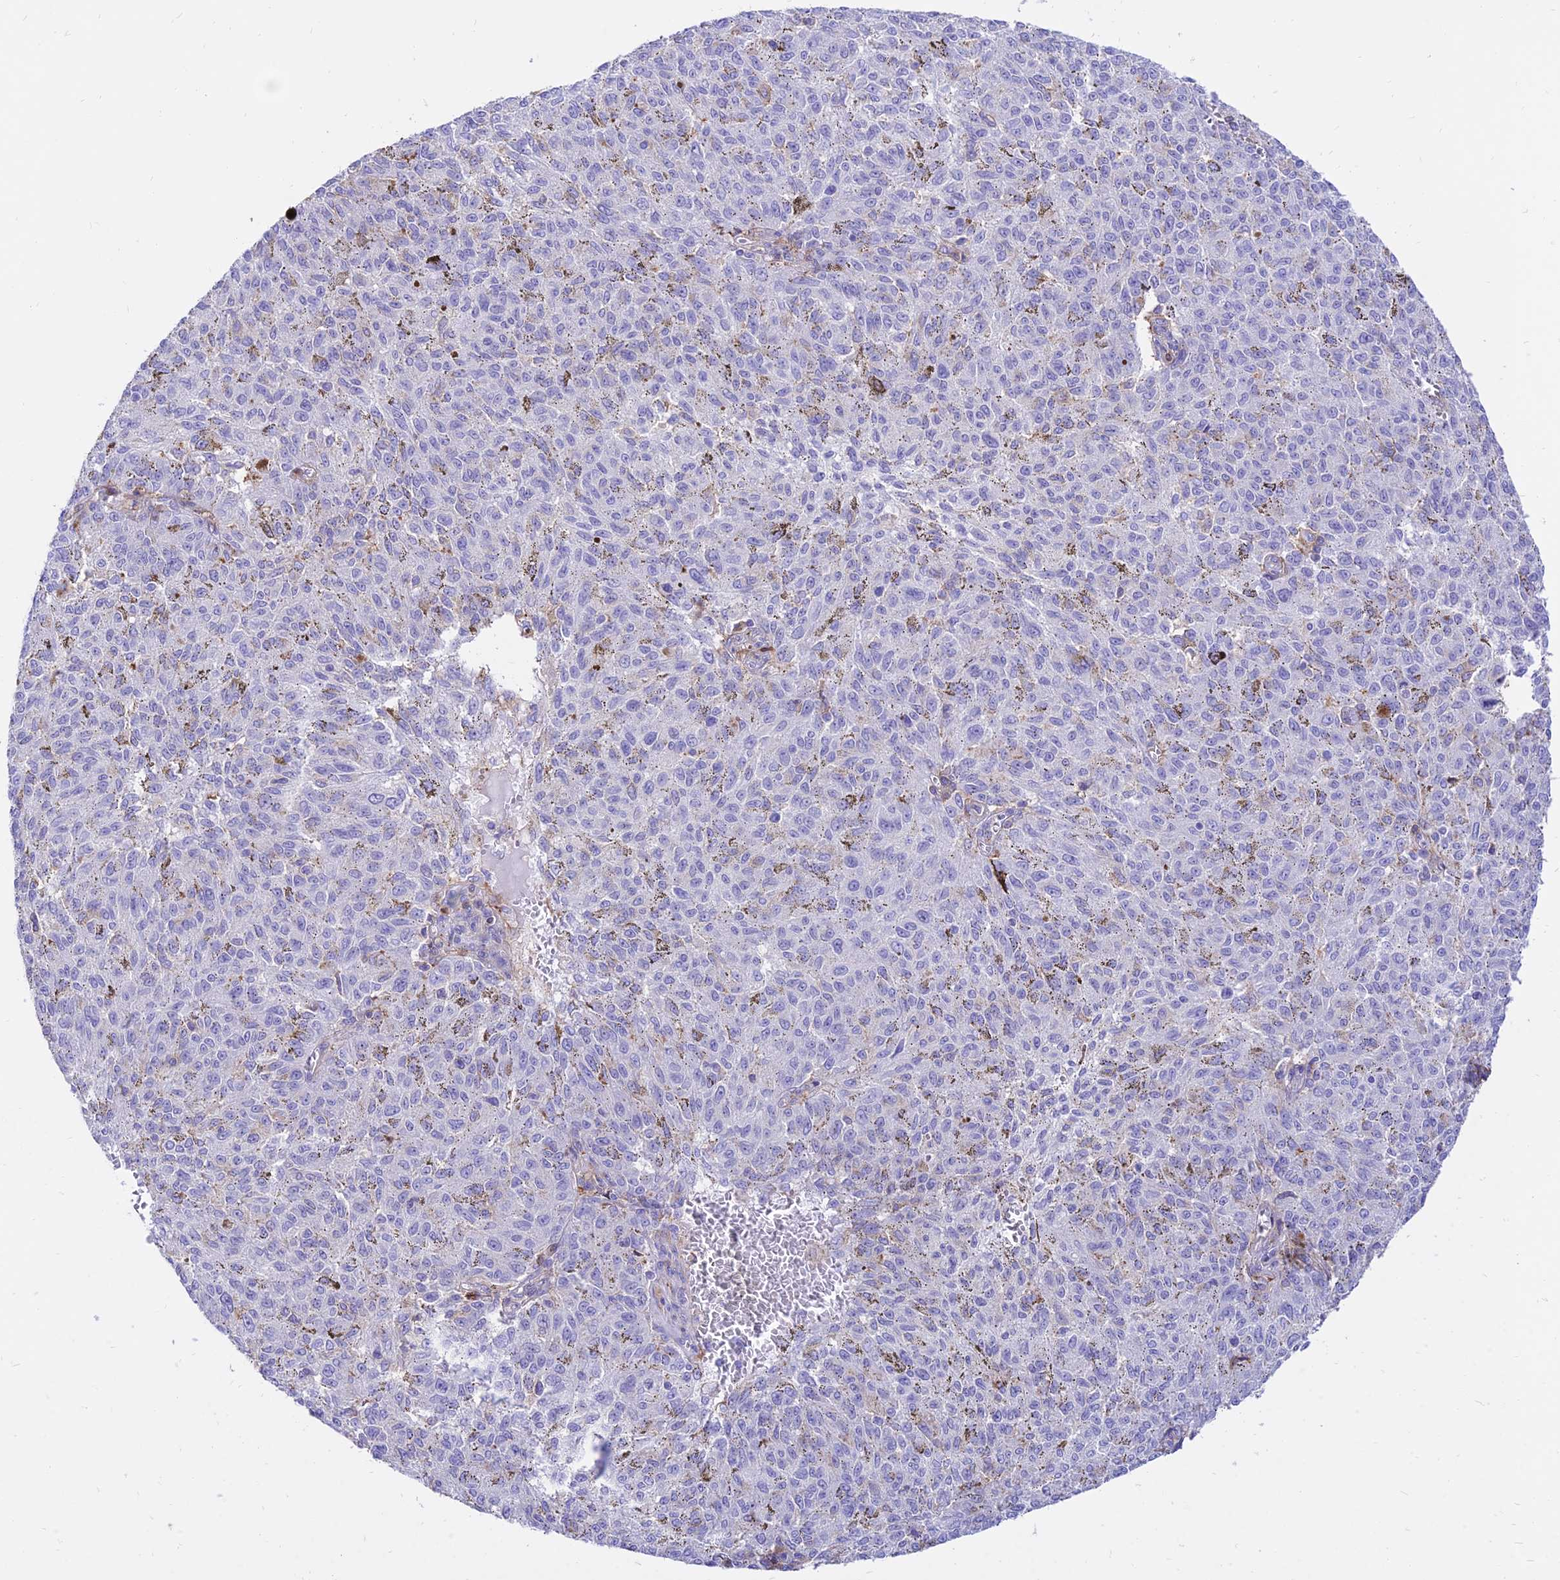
{"staining": {"intensity": "negative", "quantity": "none", "location": "none"}, "tissue": "melanoma", "cell_type": "Tumor cells", "image_type": "cancer", "snomed": [{"axis": "morphology", "description": "Malignant melanoma, NOS"}, {"axis": "topography", "description": "Skin"}], "caption": "The photomicrograph demonstrates no staining of tumor cells in malignant melanoma.", "gene": "SREK1IP1", "patient": {"sex": "female", "age": 72}}